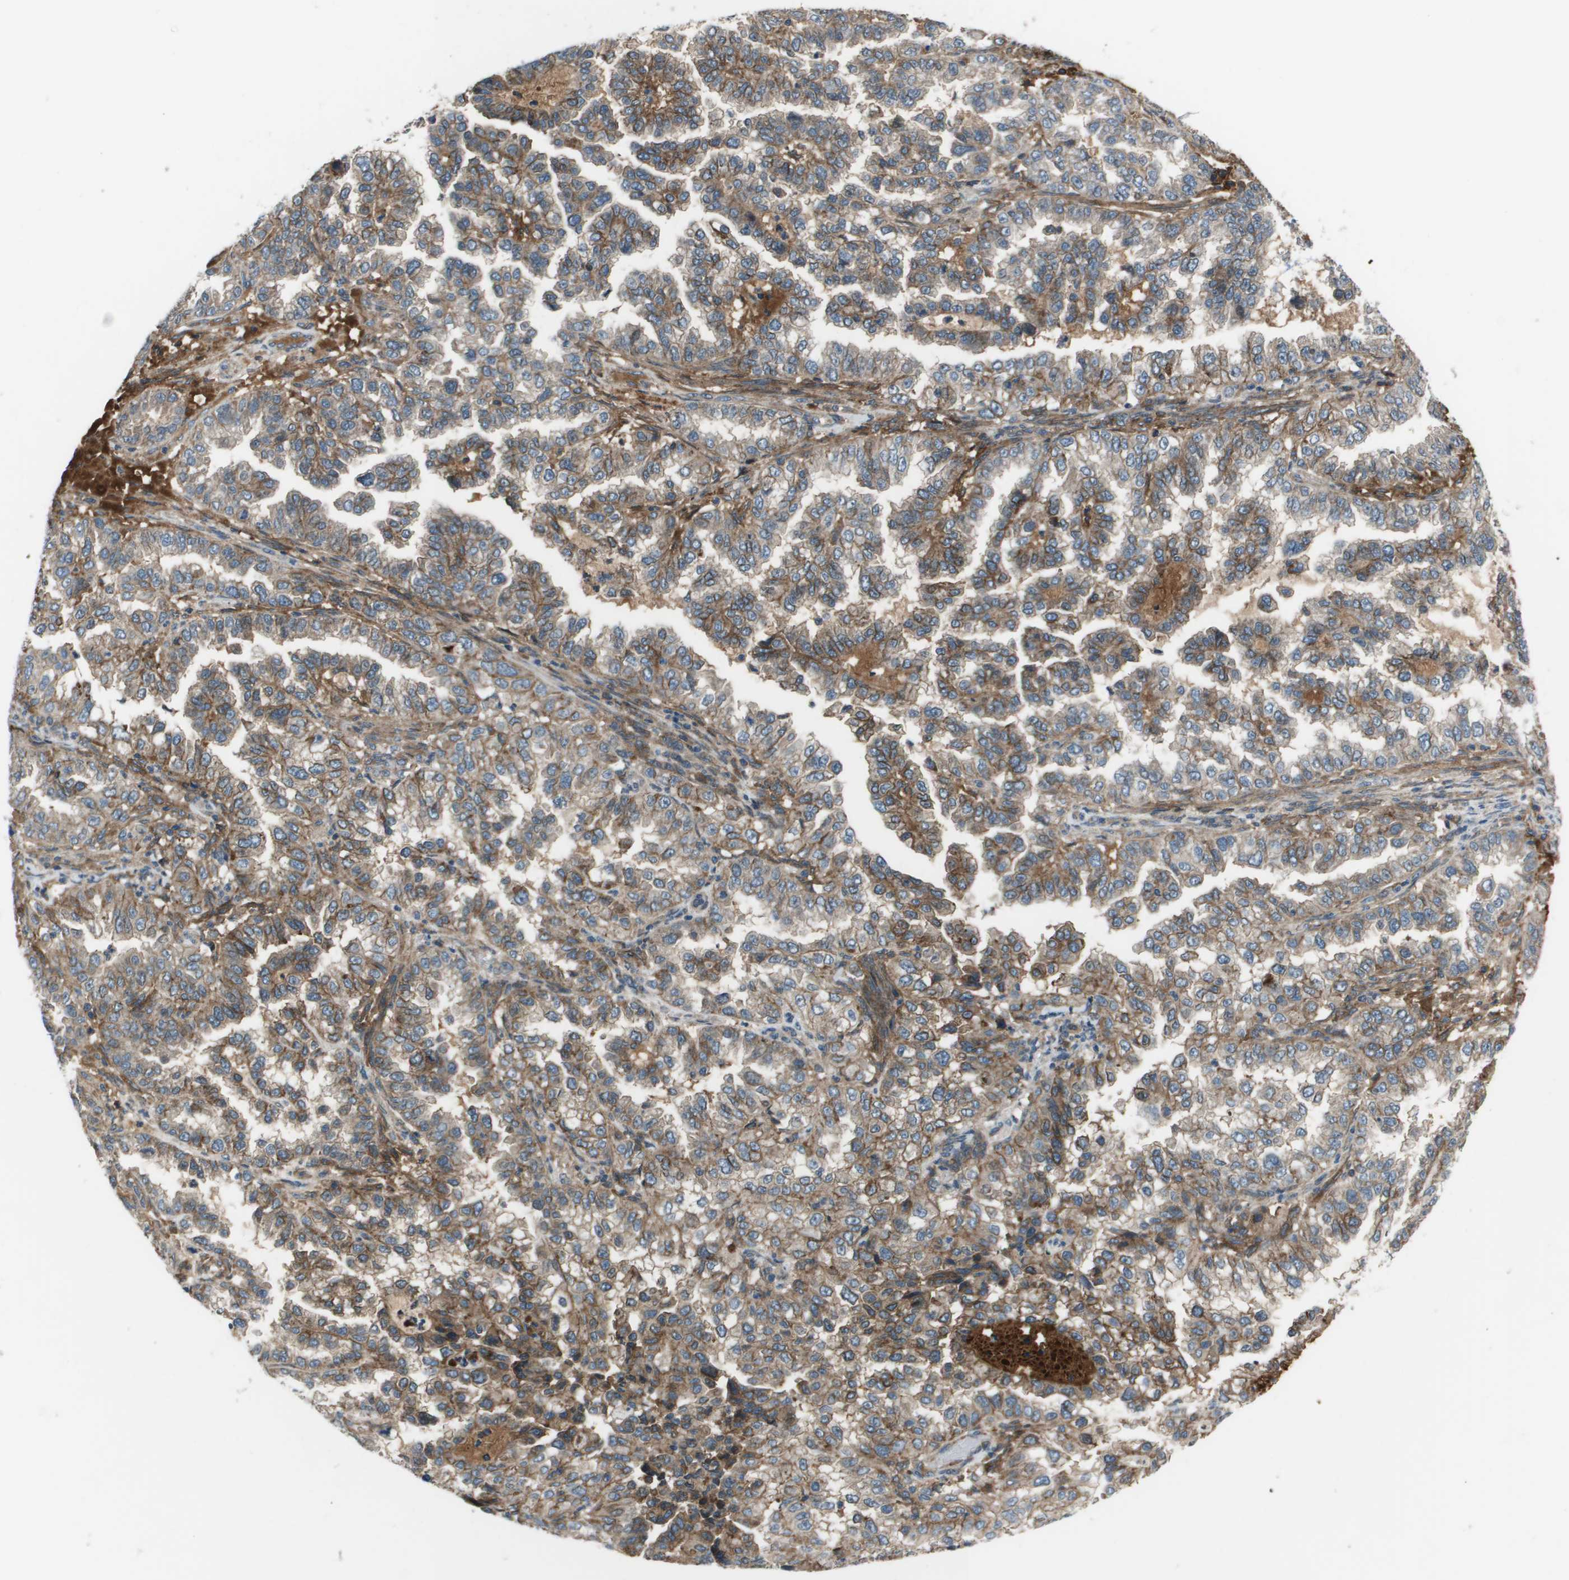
{"staining": {"intensity": "moderate", "quantity": "25%-75%", "location": "cytoplasmic/membranous"}, "tissue": "endometrial cancer", "cell_type": "Tumor cells", "image_type": "cancer", "snomed": [{"axis": "morphology", "description": "Adenocarcinoma, NOS"}, {"axis": "topography", "description": "Endometrium"}], "caption": "Endometrial cancer stained with a brown dye shows moderate cytoplasmic/membranous positive staining in about 25%-75% of tumor cells.", "gene": "PCOLCE", "patient": {"sex": "female", "age": 85}}